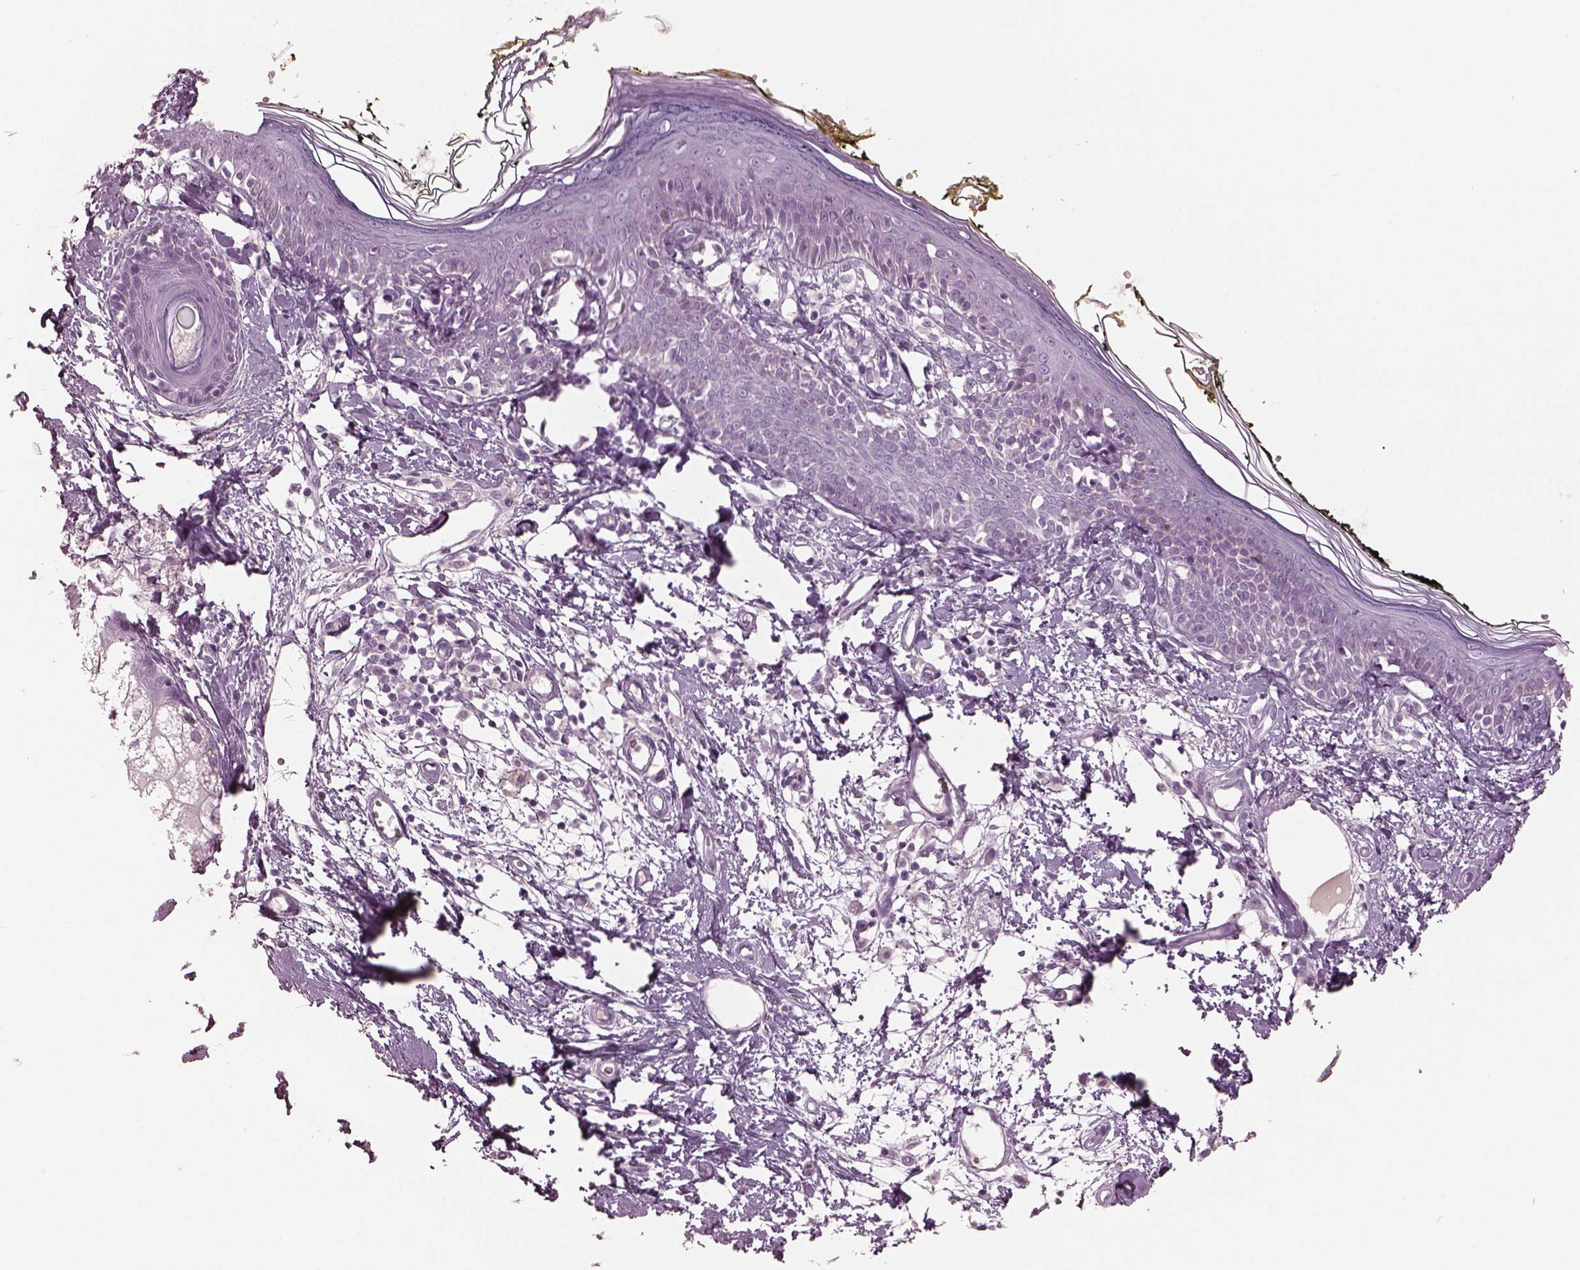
{"staining": {"intensity": "negative", "quantity": "none", "location": "none"}, "tissue": "skin", "cell_type": "Fibroblasts", "image_type": "normal", "snomed": [{"axis": "morphology", "description": "Normal tissue, NOS"}, {"axis": "topography", "description": "Skin"}], "caption": "IHC of normal skin displays no positivity in fibroblasts. (Immunohistochemistry (ihc), brightfield microscopy, high magnification).", "gene": "PACRG", "patient": {"sex": "male", "age": 76}}